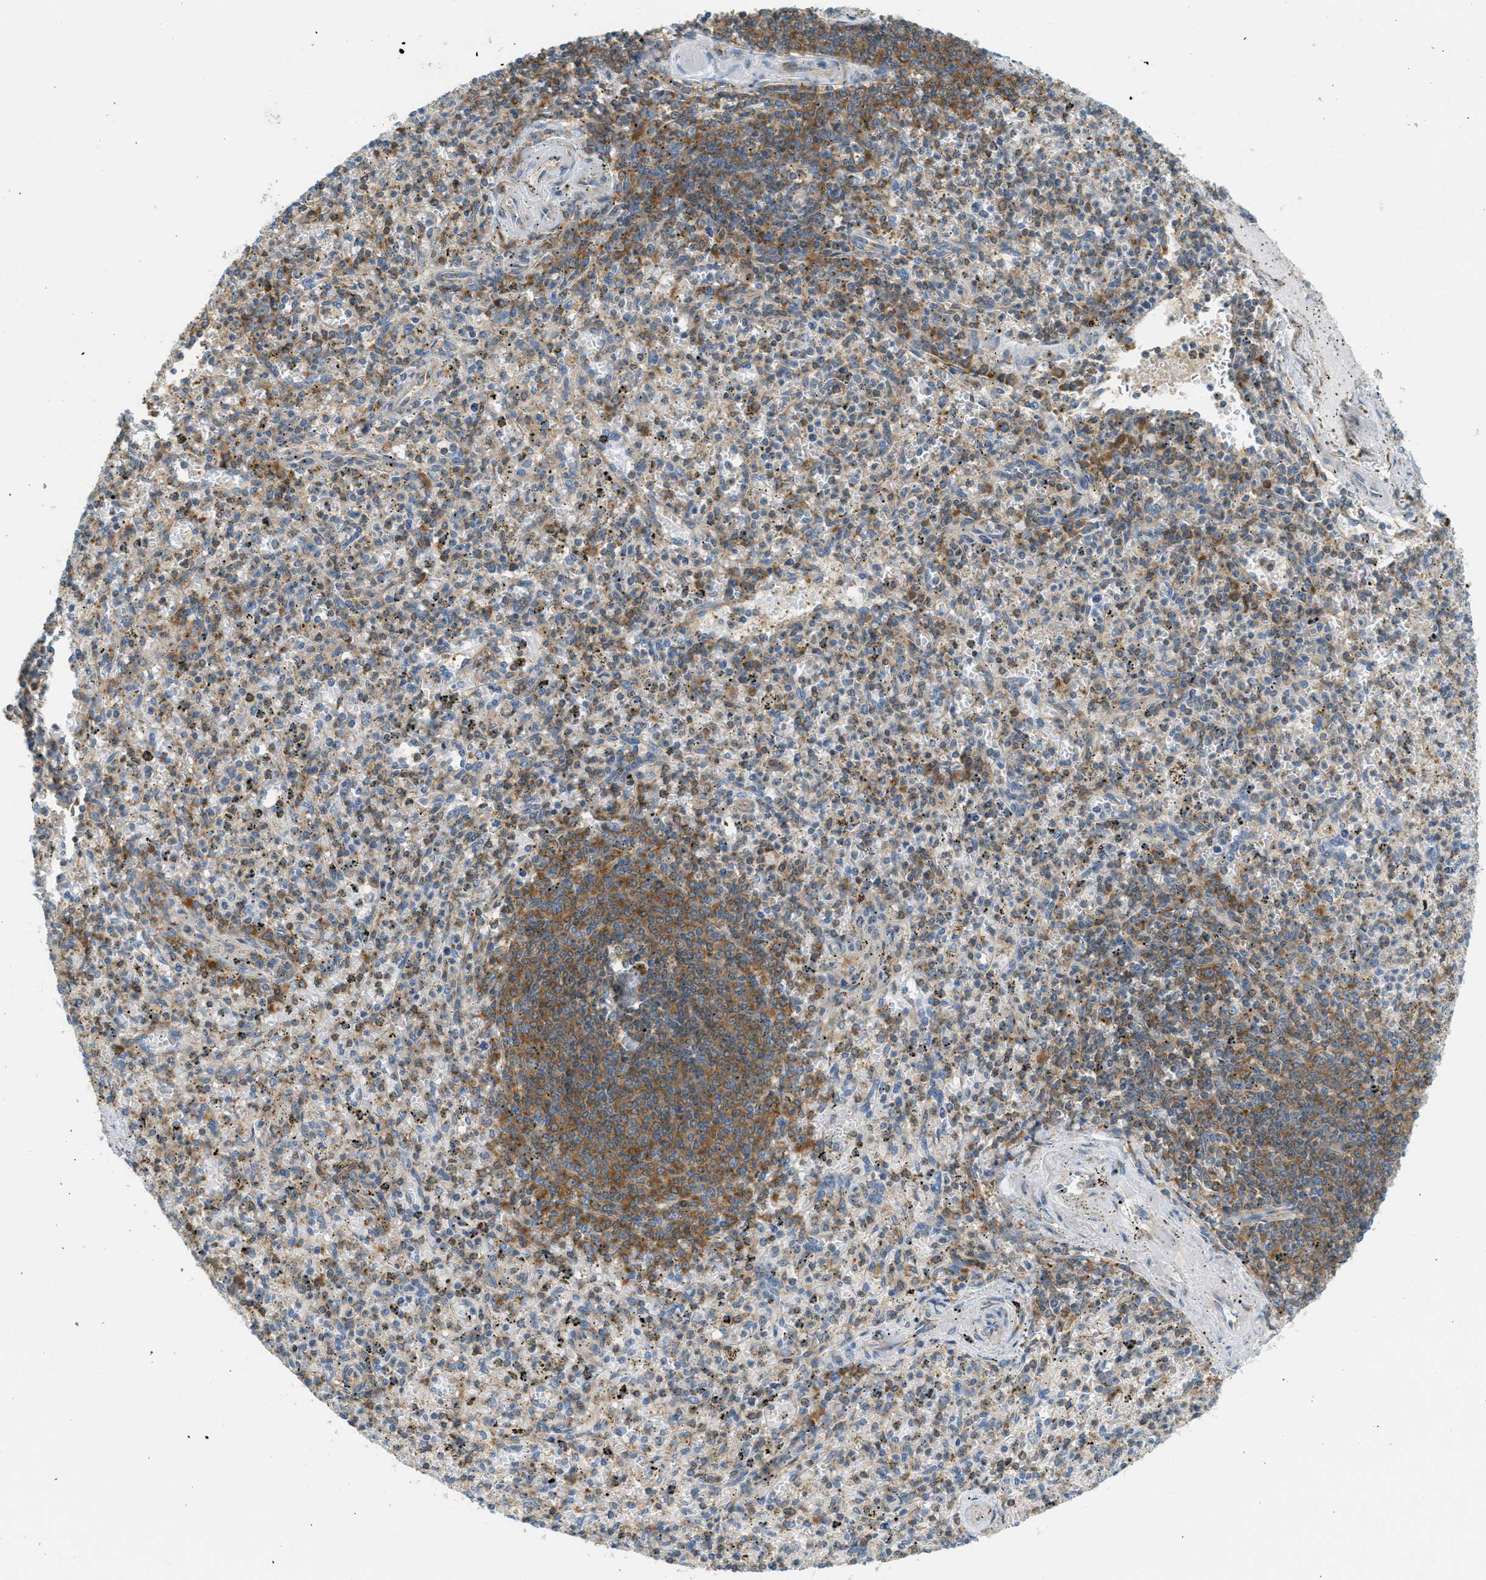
{"staining": {"intensity": "moderate", "quantity": "25%-75%", "location": "cytoplasmic/membranous"}, "tissue": "spleen", "cell_type": "Cells in red pulp", "image_type": "normal", "snomed": [{"axis": "morphology", "description": "Normal tissue, NOS"}, {"axis": "topography", "description": "Spleen"}], "caption": "A histopathology image showing moderate cytoplasmic/membranous positivity in about 25%-75% of cells in red pulp in benign spleen, as visualized by brown immunohistochemical staining.", "gene": "ABCF1", "patient": {"sex": "male", "age": 72}}